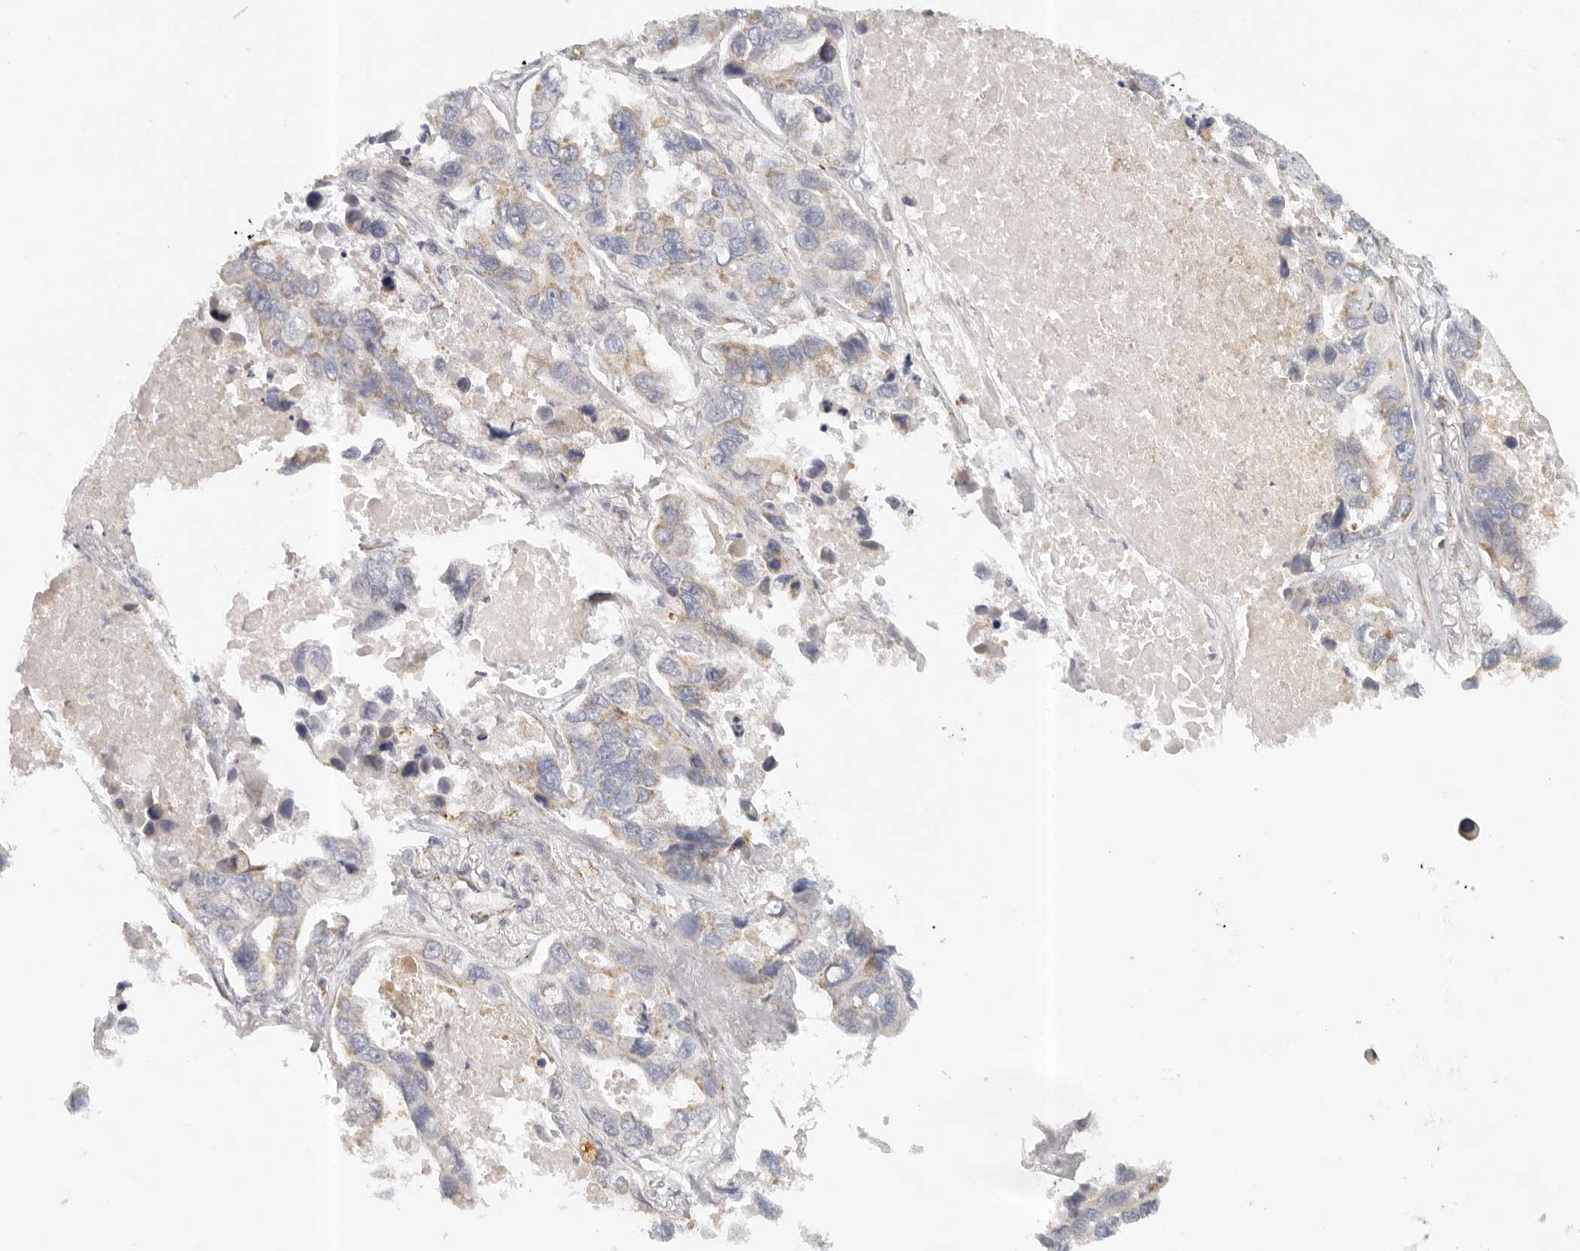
{"staining": {"intensity": "weak", "quantity": "<25%", "location": "cytoplasmic/membranous"}, "tissue": "lung cancer", "cell_type": "Tumor cells", "image_type": "cancer", "snomed": [{"axis": "morphology", "description": "Adenocarcinoma, NOS"}, {"axis": "topography", "description": "Lung"}], "caption": "This image is of adenocarcinoma (lung) stained with immunohistochemistry (IHC) to label a protein in brown with the nuclei are counter-stained blue. There is no positivity in tumor cells.", "gene": "KDF1", "patient": {"sex": "male", "age": 64}}